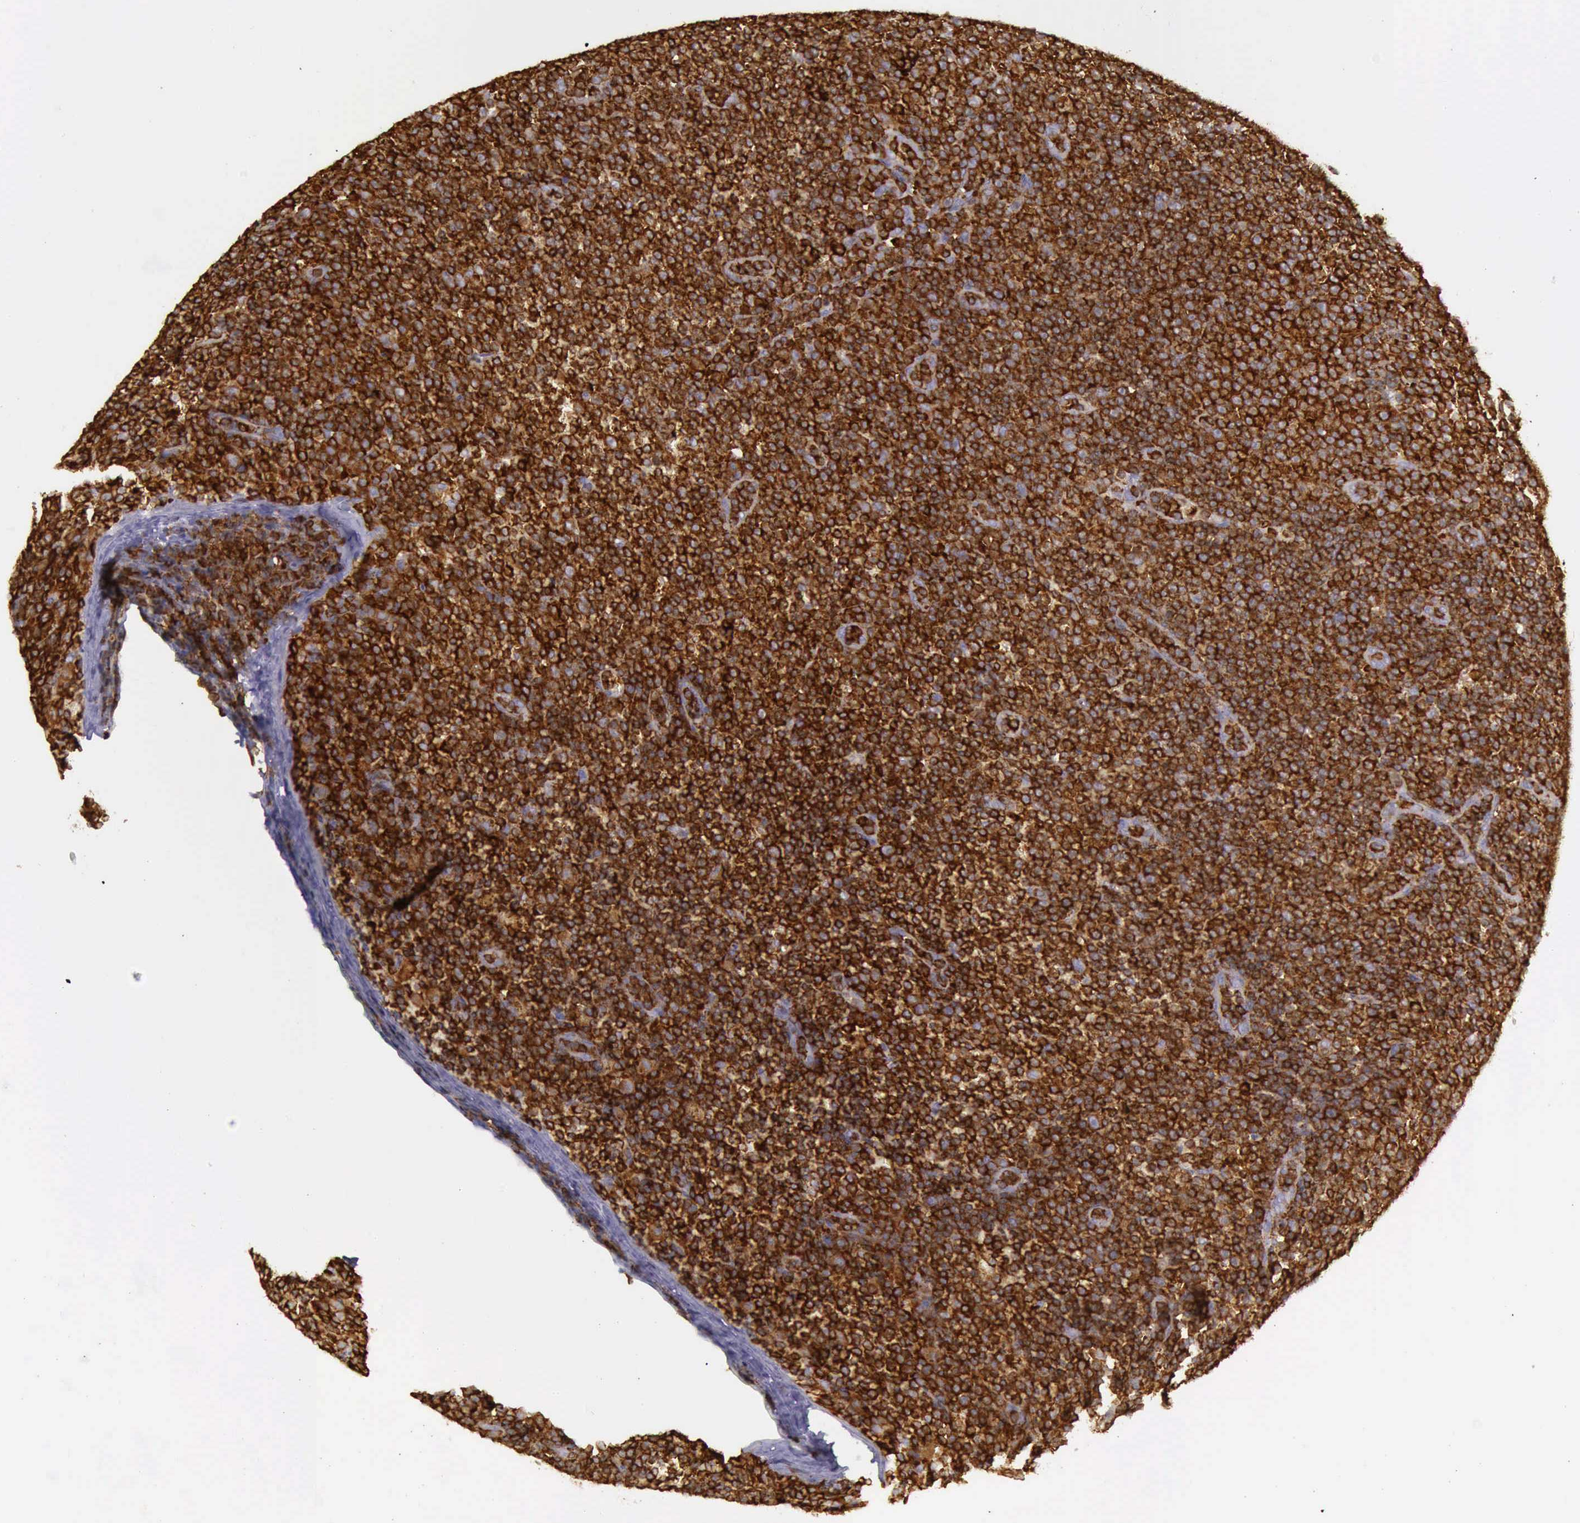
{"staining": {"intensity": "strong", "quantity": ">75%", "location": "cytoplasmic/membranous"}, "tissue": "lymphoma", "cell_type": "Tumor cells", "image_type": "cancer", "snomed": [{"axis": "morphology", "description": "Malignant lymphoma, non-Hodgkin's type, Low grade"}, {"axis": "topography", "description": "Lymph node"}], "caption": "Immunohistochemical staining of human malignant lymphoma, non-Hodgkin's type (low-grade) exhibits strong cytoplasmic/membranous protein staining in approximately >75% of tumor cells. (Brightfield microscopy of DAB IHC at high magnification).", "gene": "ARHGAP4", "patient": {"sex": "male", "age": 50}}